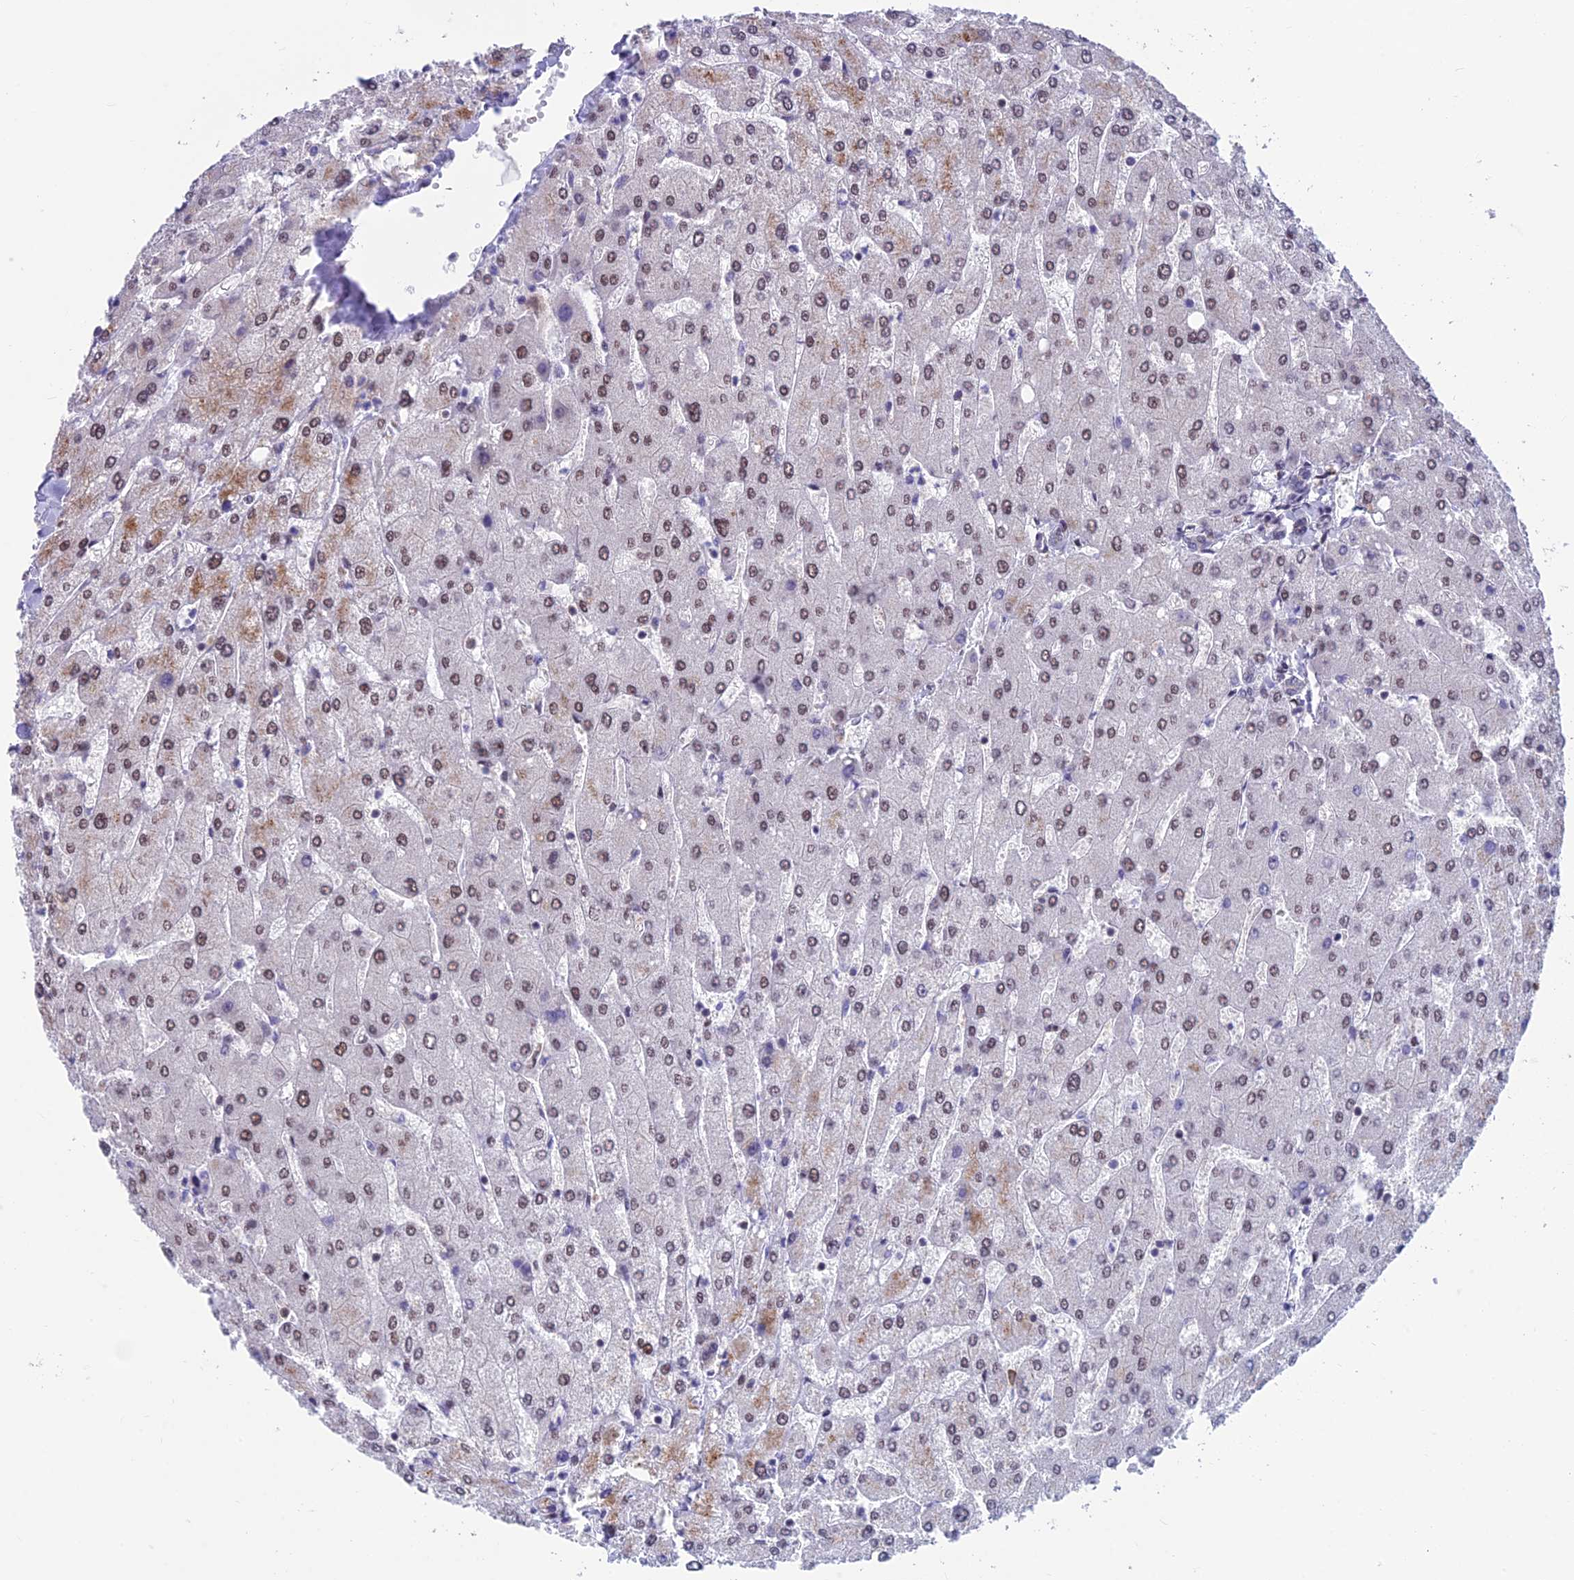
{"staining": {"intensity": "negative", "quantity": "none", "location": "none"}, "tissue": "liver", "cell_type": "Cholangiocytes", "image_type": "normal", "snomed": [{"axis": "morphology", "description": "Normal tissue, NOS"}, {"axis": "topography", "description": "Liver"}], "caption": "Micrograph shows no protein positivity in cholangiocytes of unremarkable liver. The staining was performed using DAB (3,3'-diaminobenzidine) to visualize the protein expression in brown, while the nuclei were stained in blue with hematoxylin (Magnification: 20x).", "gene": "KIAA1191", "patient": {"sex": "male", "age": 55}}